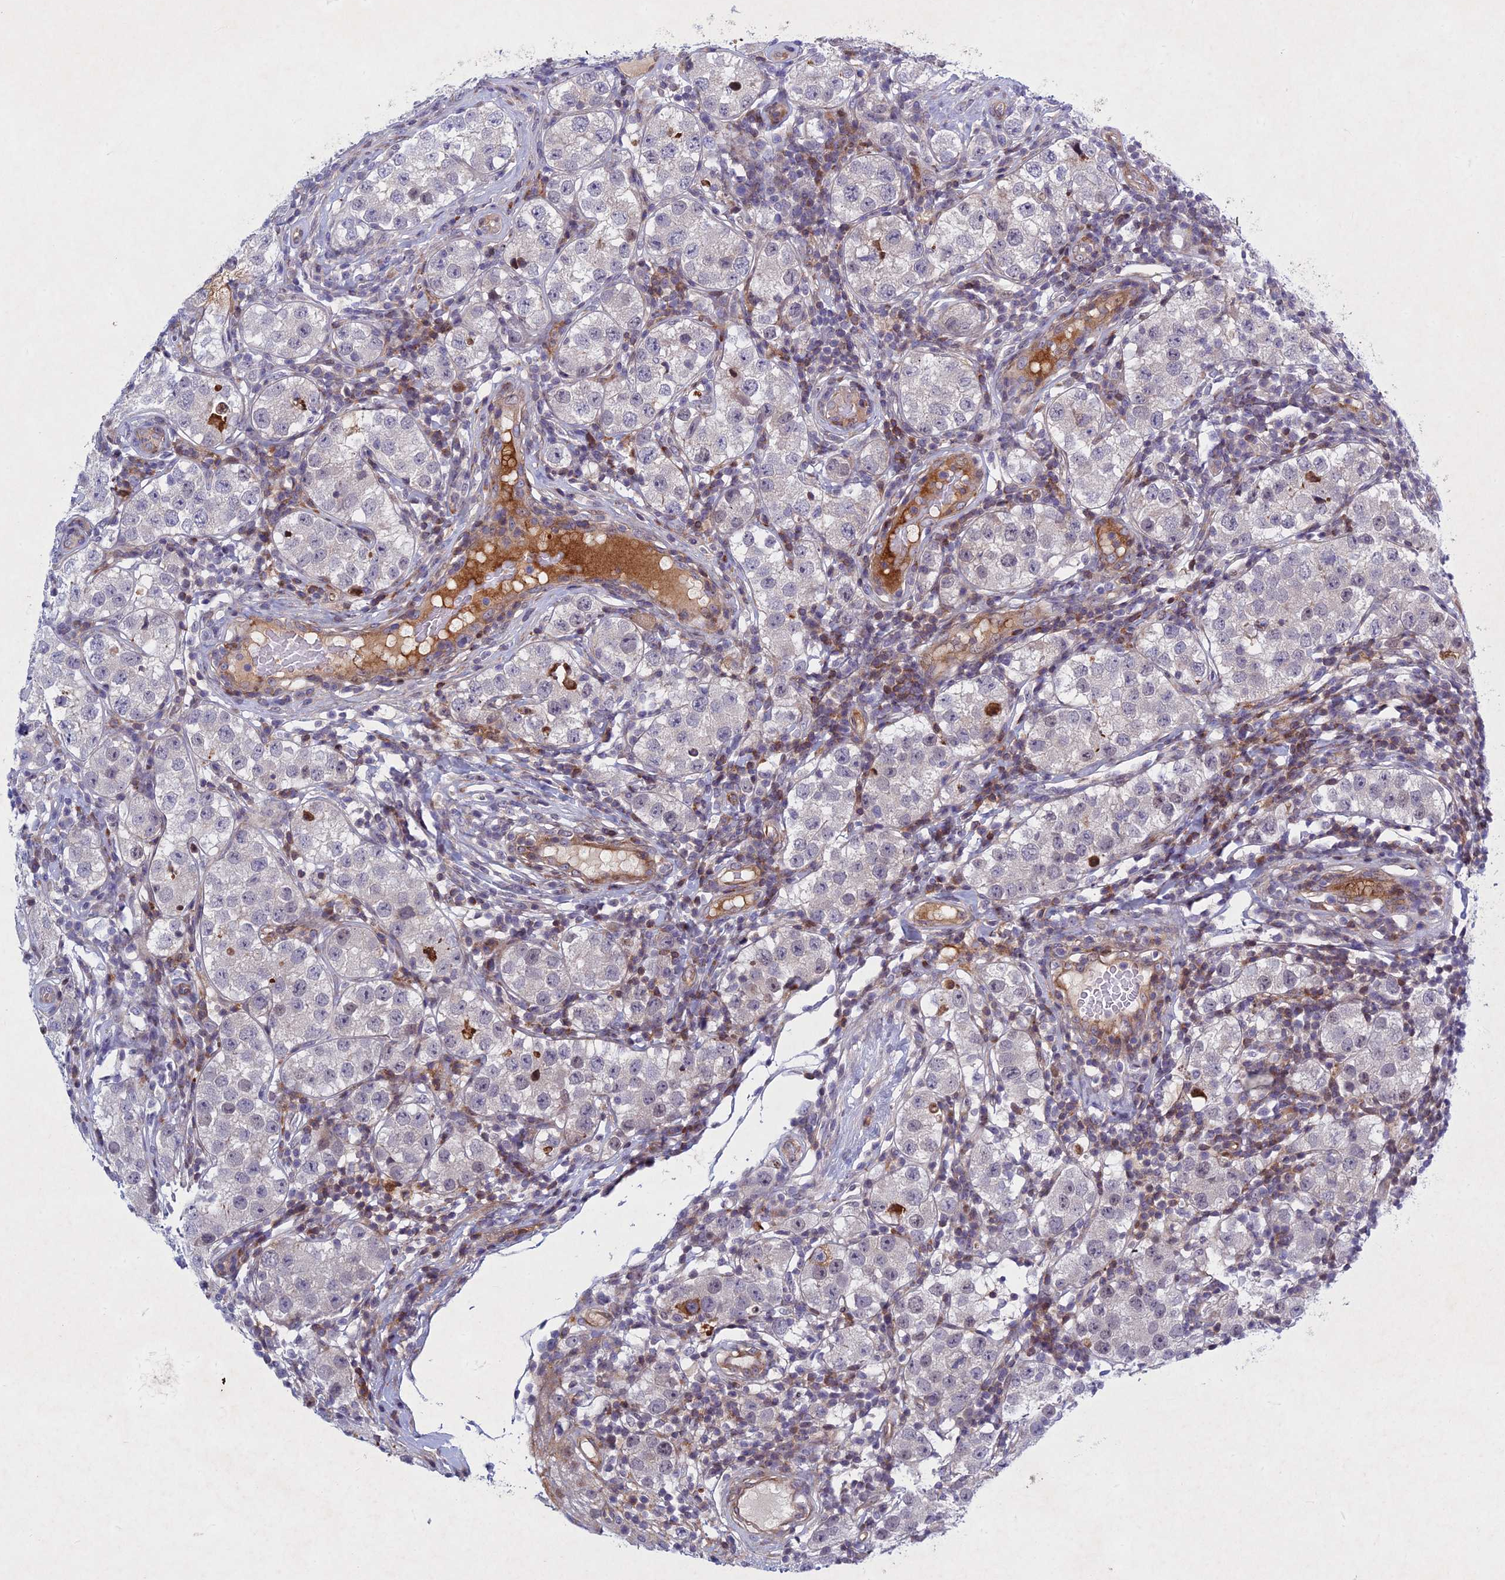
{"staining": {"intensity": "negative", "quantity": "none", "location": "none"}, "tissue": "testis cancer", "cell_type": "Tumor cells", "image_type": "cancer", "snomed": [{"axis": "morphology", "description": "Seminoma, NOS"}, {"axis": "topography", "description": "Testis"}], "caption": "DAB (3,3'-diaminobenzidine) immunohistochemical staining of testis seminoma demonstrates no significant staining in tumor cells.", "gene": "PTHLH", "patient": {"sex": "male", "age": 34}}